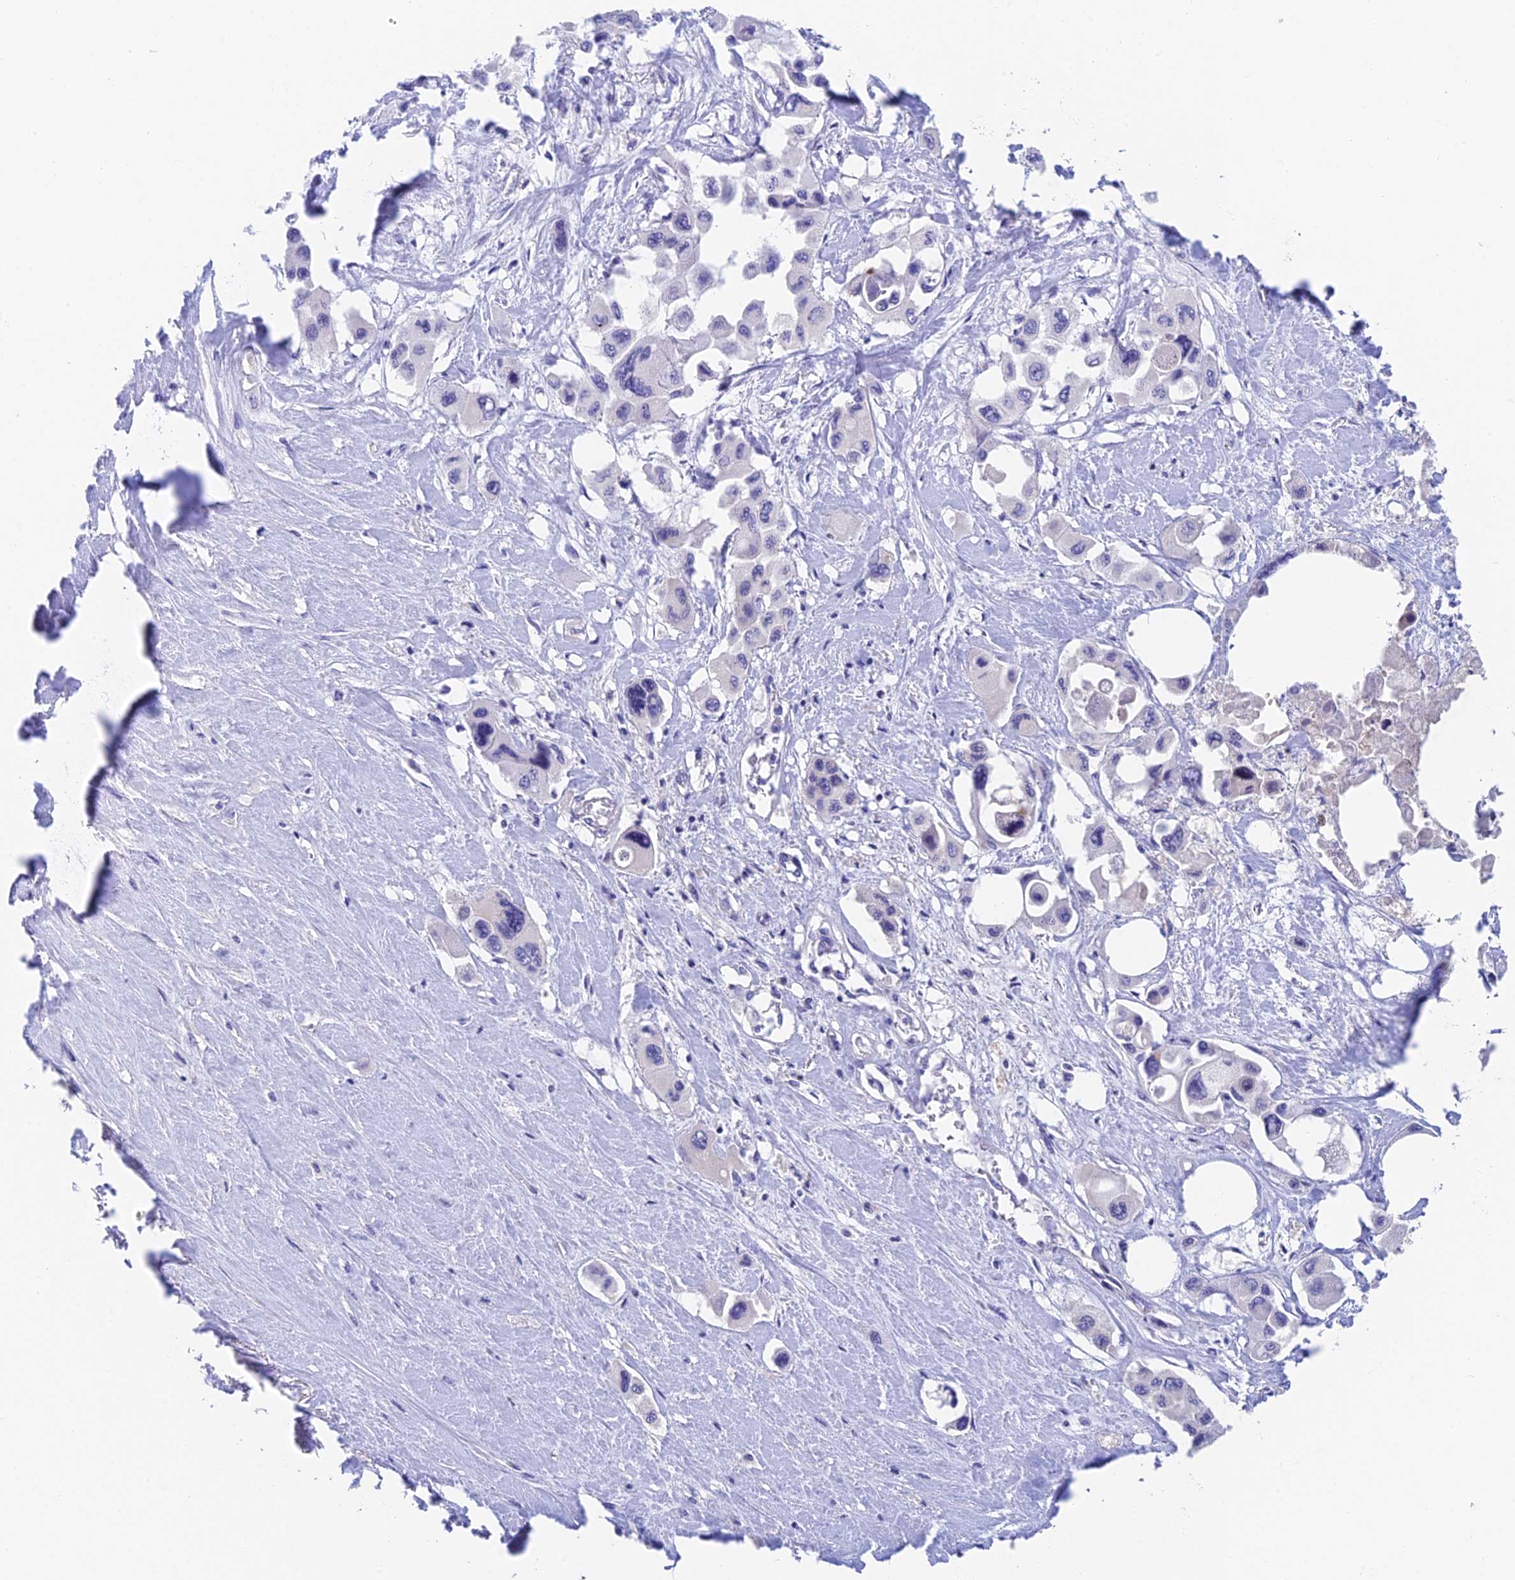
{"staining": {"intensity": "negative", "quantity": "none", "location": "none"}, "tissue": "pancreatic cancer", "cell_type": "Tumor cells", "image_type": "cancer", "snomed": [{"axis": "morphology", "description": "Adenocarcinoma, NOS"}, {"axis": "topography", "description": "Pancreas"}], "caption": "The image displays no significant expression in tumor cells of pancreatic cancer.", "gene": "ADAMTS13", "patient": {"sex": "male", "age": 92}}